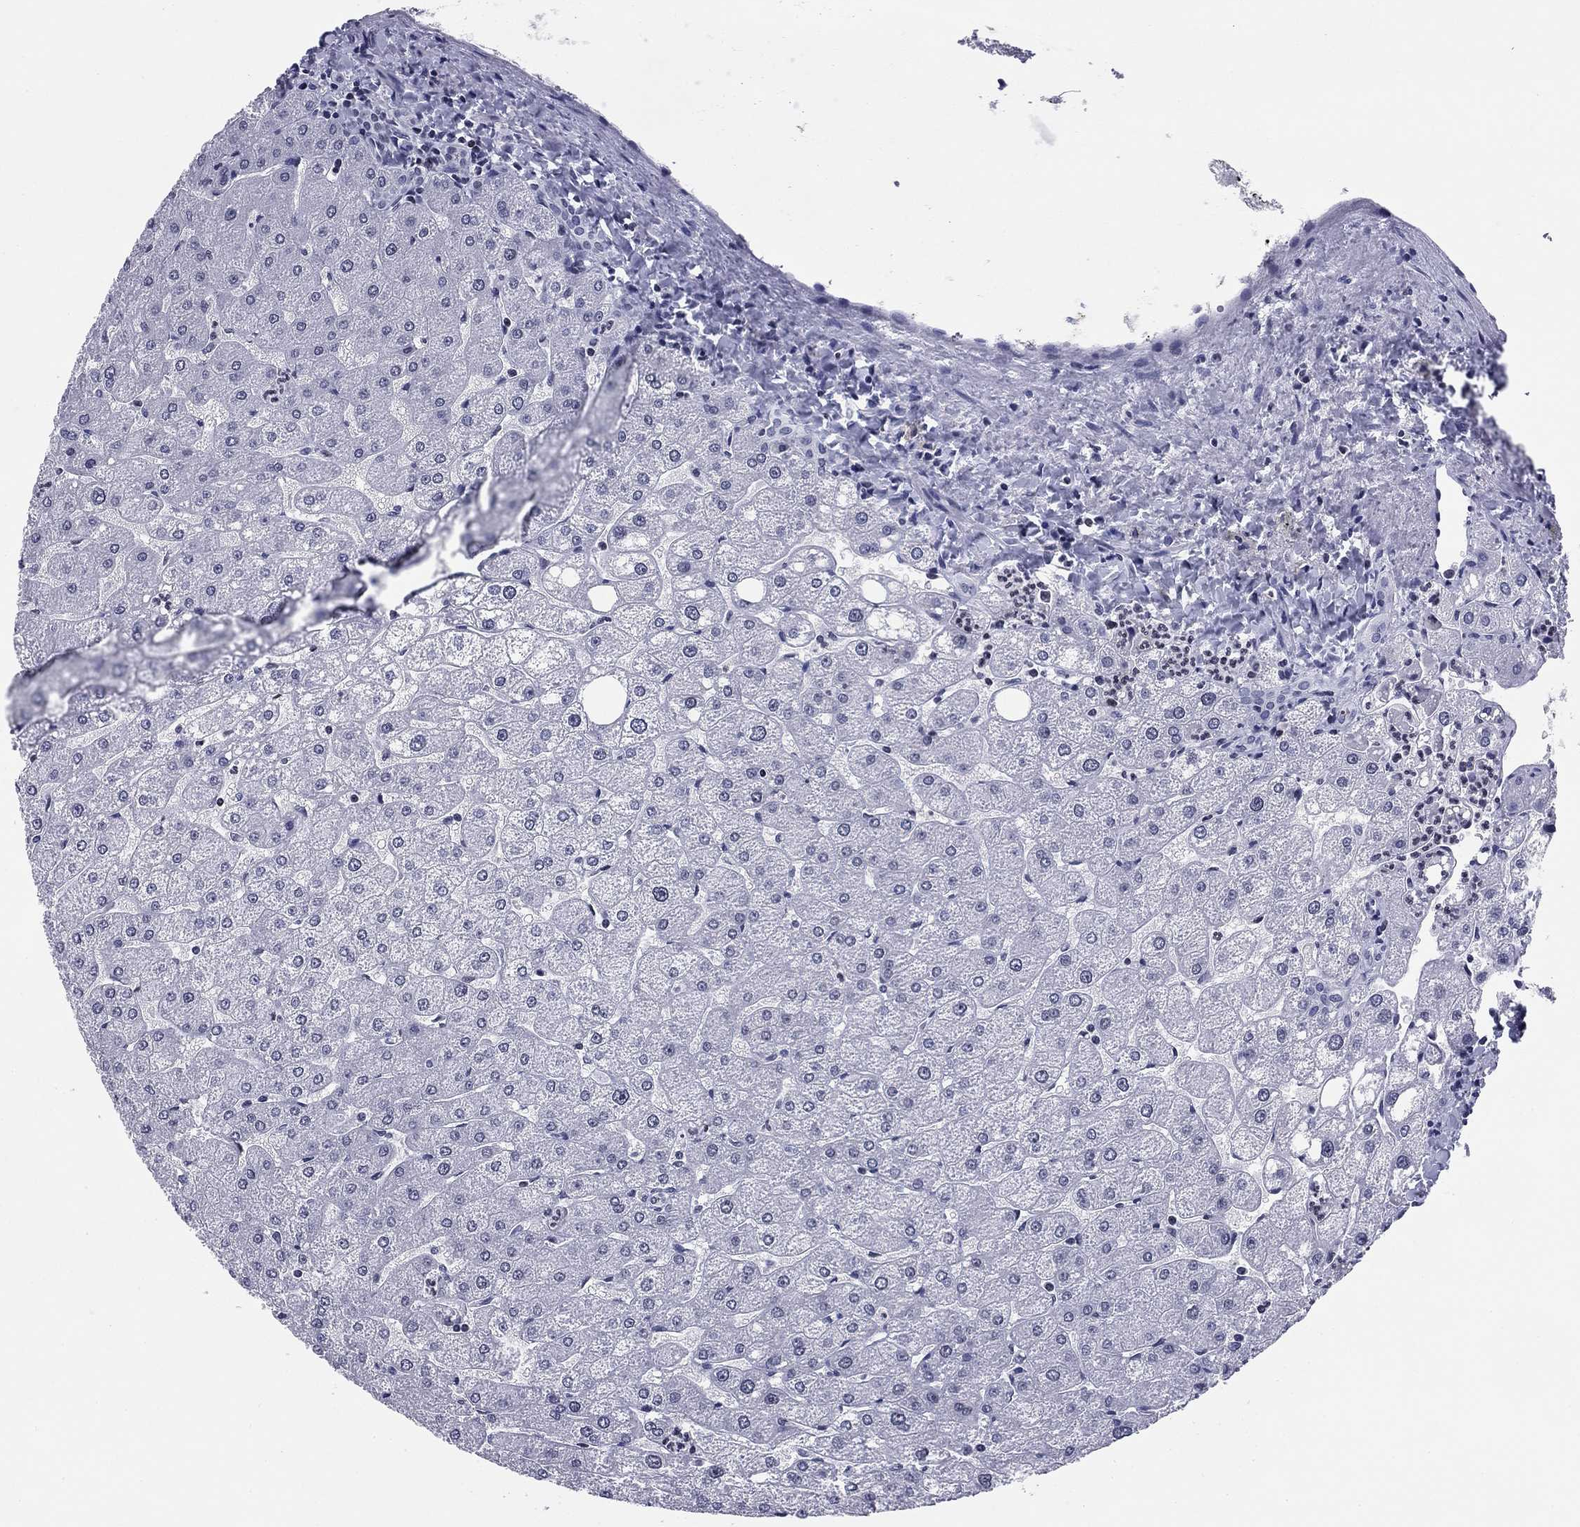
{"staining": {"intensity": "negative", "quantity": "none", "location": "none"}, "tissue": "liver", "cell_type": "Cholangiocytes", "image_type": "normal", "snomed": [{"axis": "morphology", "description": "Normal tissue, NOS"}, {"axis": "topography", "description": "Liver"}], "caption": "Protein analysis of normal liver shows no significant positivity in cholangiocytes. (Brightfield microscopy of DAB (3,3'-diaminobenzidine) IHC at high magnification).", "gene": "CCDC144A", "patient": {"sex": "male", "age": 67}}